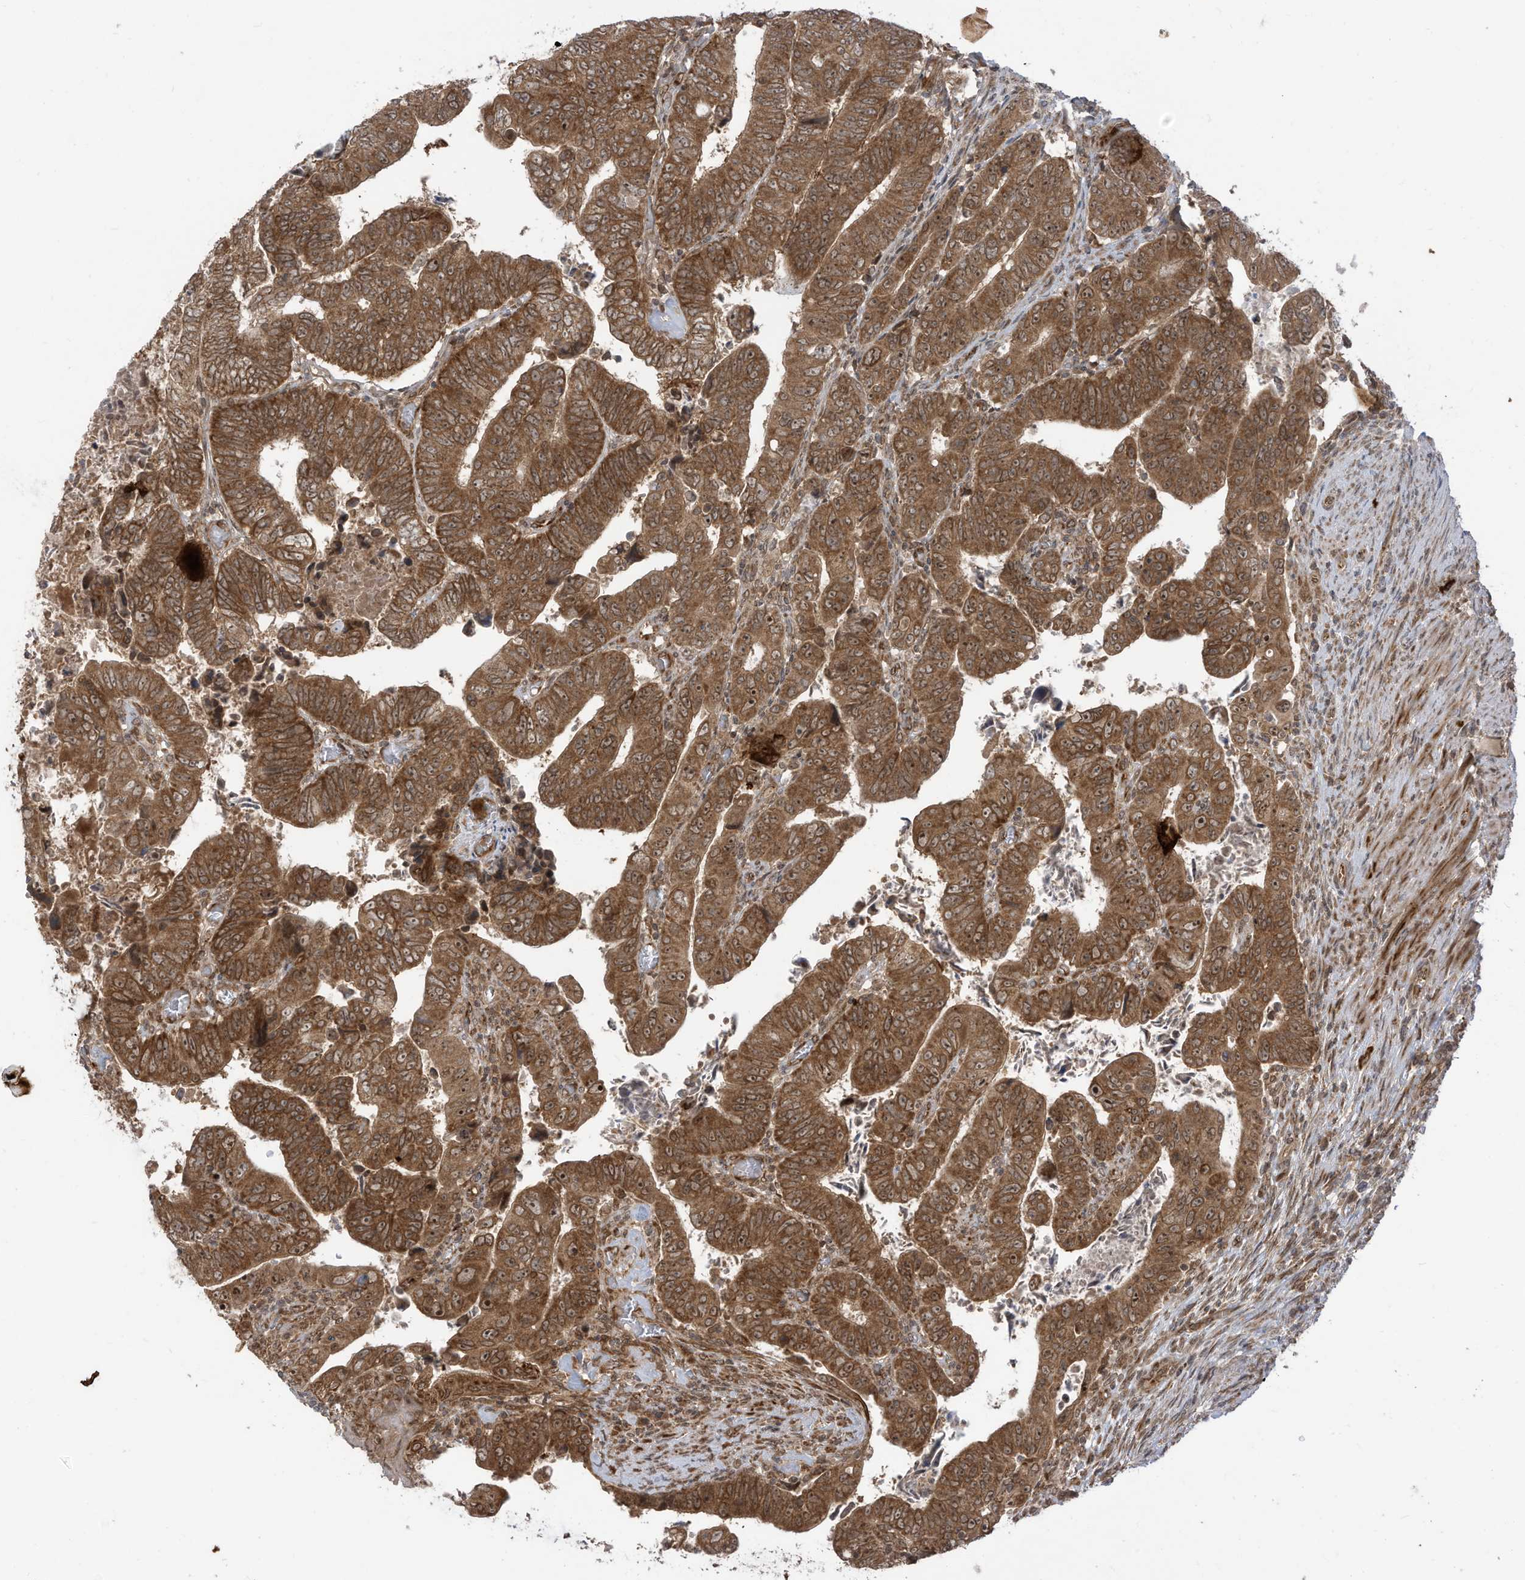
{"staining": {"intensity": "moderate", "quantity": ">75%", "location": "cytoplasmic/membranous,nuclear"}, "tissue": "colorectal cancer", "cell_type": "Tumor cells", "image_type": "cancer", "snomed": [{"axis": "morphology", "description": "Normal tissue, NOS"}, {"axis": "morphology", "description": "Adenocarcinoma, NOS"}, {"axis": "topography", "description": "Rectum"}], "caption": "Tumor cells demonstrate moderate cytoplasmic/membranous and nuclear staining in approximately >75% of cells in colorectal adenocarcinoma. The staining is performed using DAB brown chromogen to label protein expression. The nuclei are counter-stained blue using hematoxylin.", "gene": "TRIM67", "patient": {"sex": "female", "age": 65}}